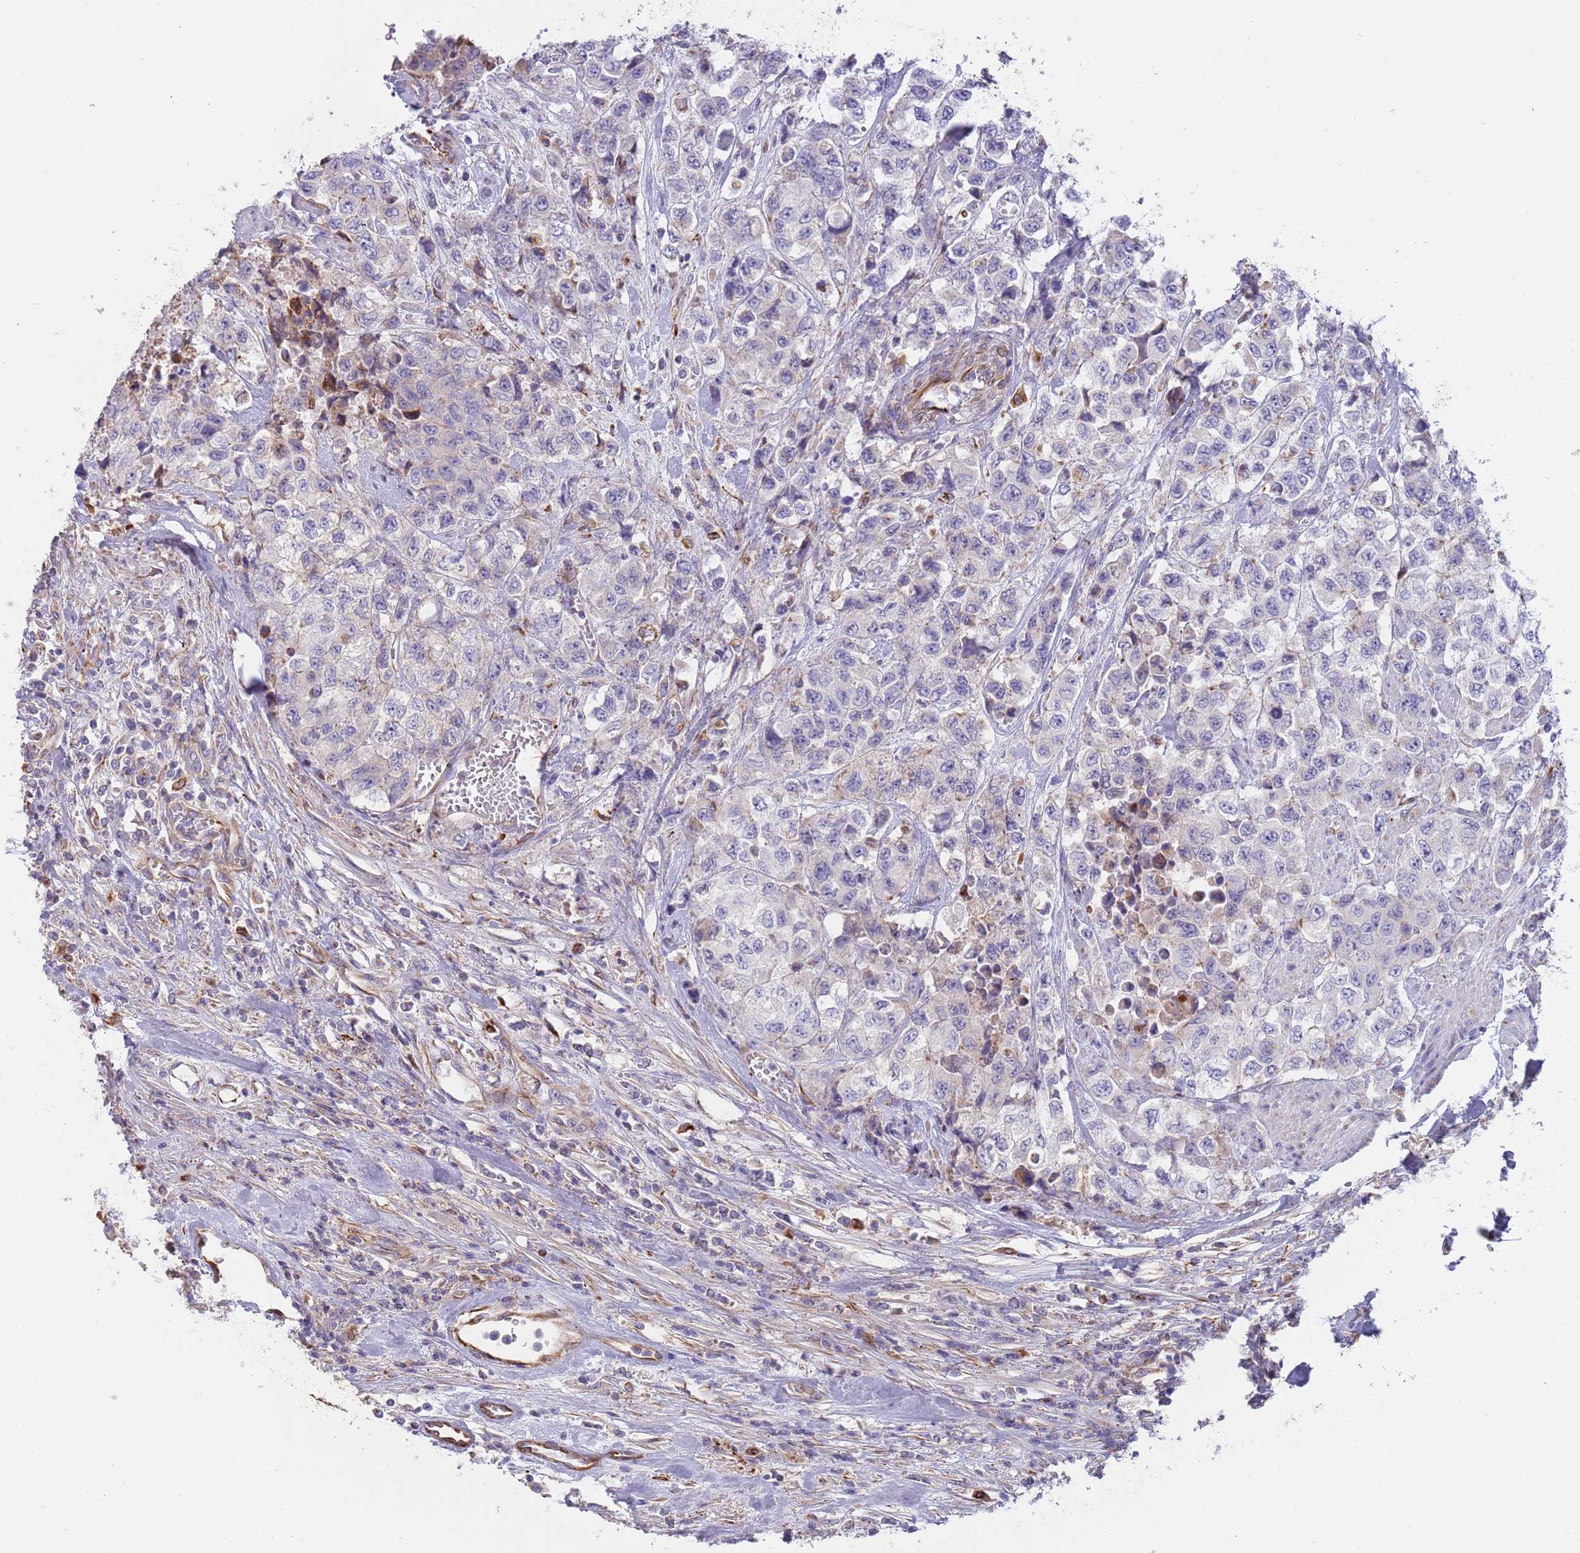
{"staining": {"intensity": "weak", "quantity": "<25%", "location": "cytoplasmic/membranous"}, "tissue": "urothelial cancer", "cell_type": "Tumor cells", "image_type": "cancer", "snomed": [{"axis": "morphology", "description": "Urothelial carcinoma, High grade"}, {"axis": "topography", "description": "Urinary bladder"}], "caption": "DAB (3,3'-diaminobenzidine) immunohistochemical staining of urothelial cancer exhibits no significant expression in tumor cells.", "gene": "MOGAT1", "patient": {"sex": "female", "age": 78}}